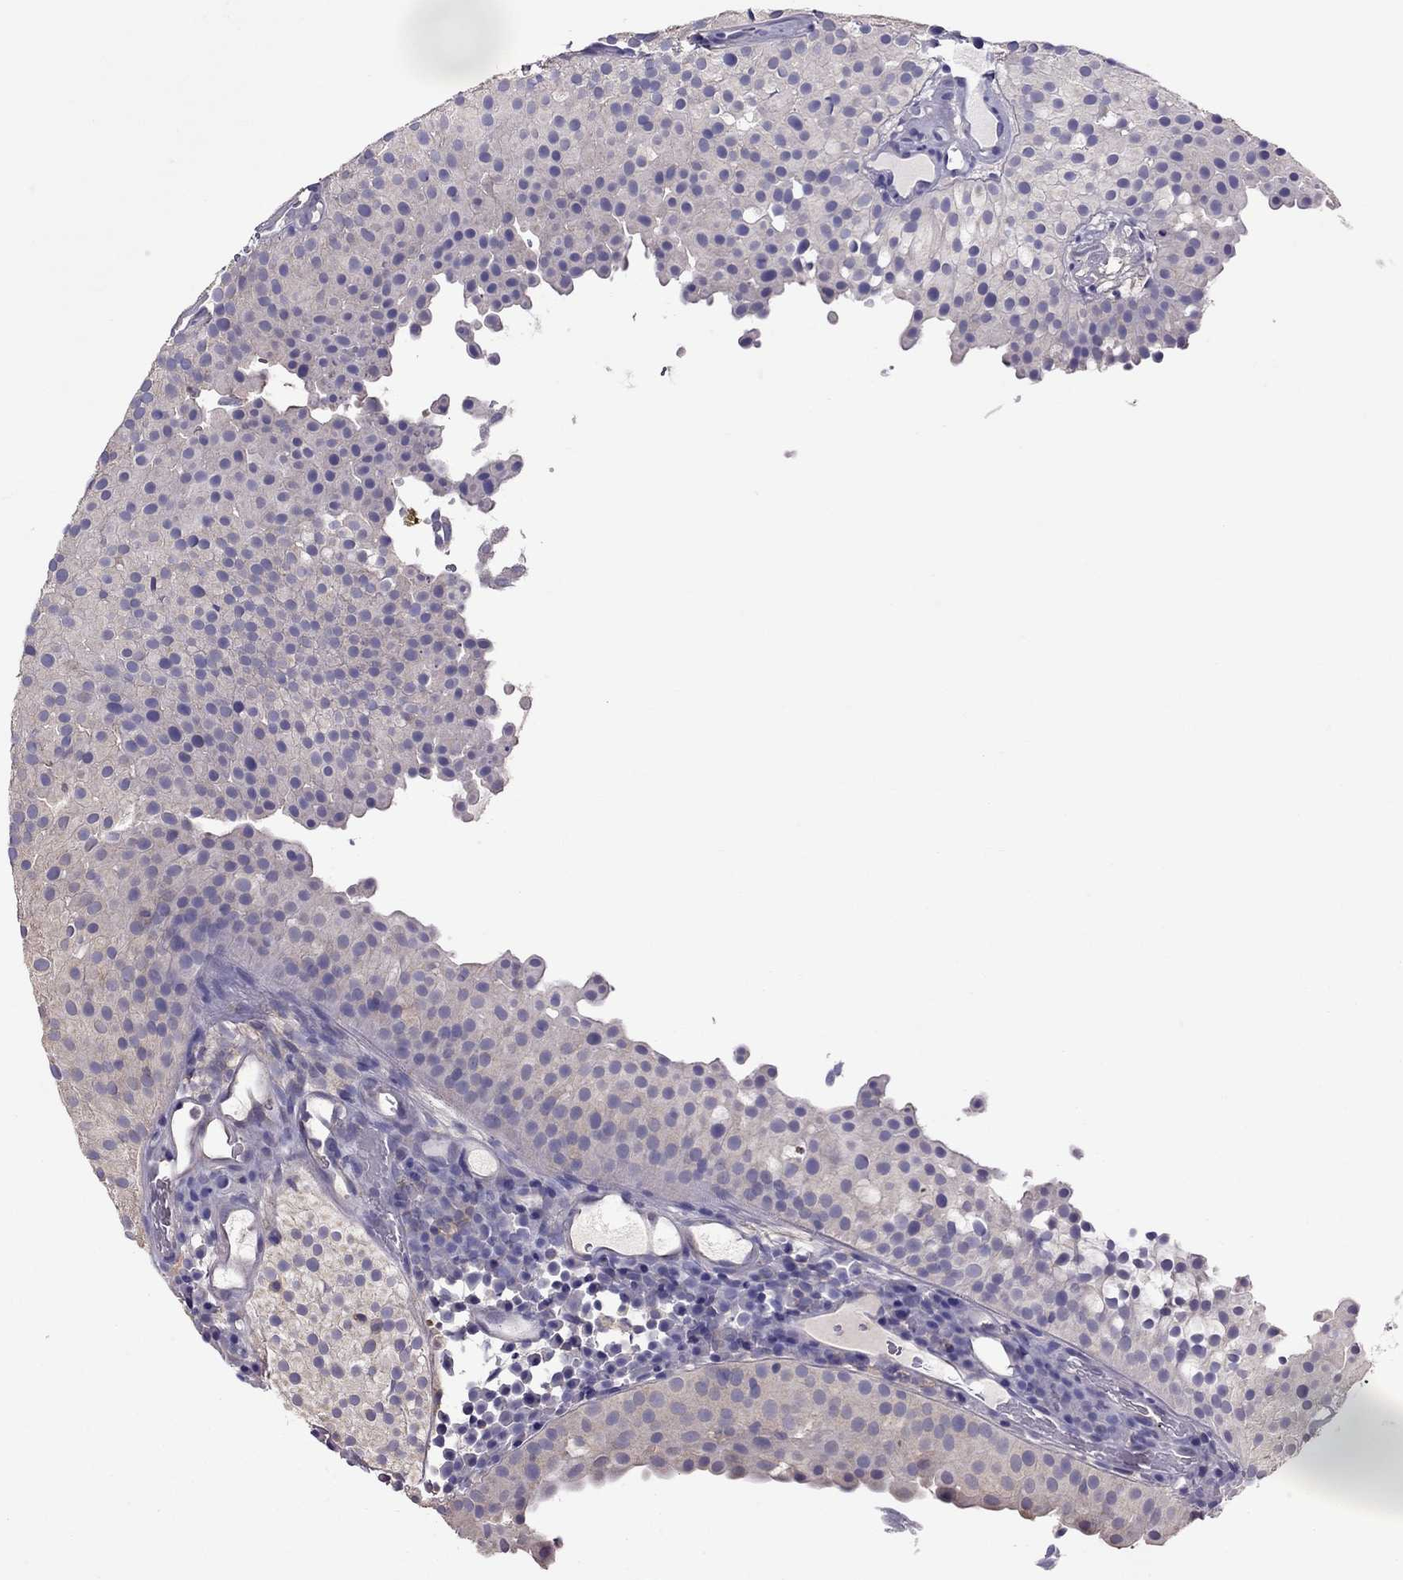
{"staining": {"intensity": "negative", "quantity": "none", "location": "none"}, "tissue": "urothelial cancer", "cell_type": "Tumor cells", "image_type": "cancer", "snomed": [{"axis": "morphology", "description": "Urothelial carcinoma, Low grade"}, {"axis": "topography", "description": "Urinary bladder"}], "caption": "Urothelial carcinoma (low-grade) was stained to show a protein in brown. There is no significant expression in tumor cells.", "gene": "TEX22", "patient": {"sex": "female", "age": 87}}